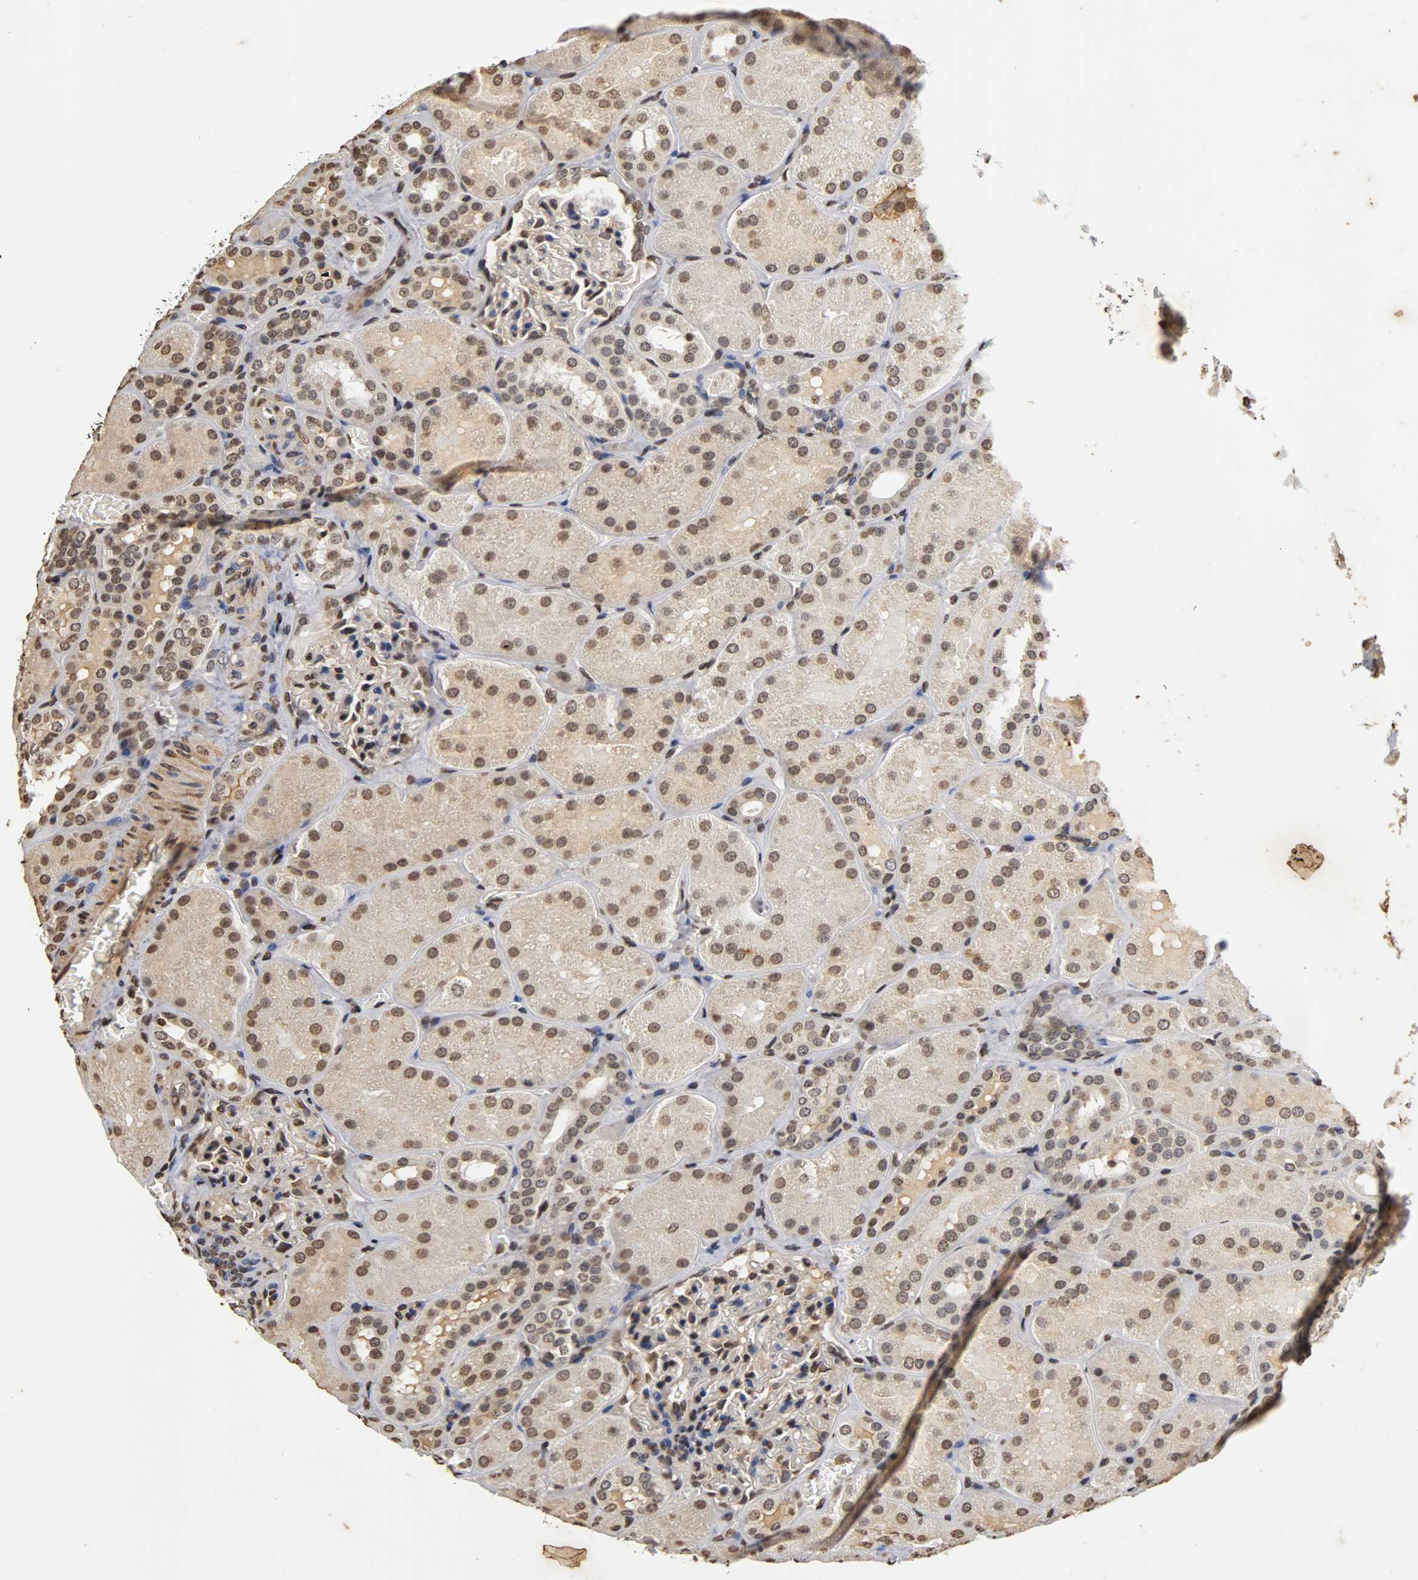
{"staining": {"intensity": "weak", "quantity": "<25%", "location": "nuclear"}, "tissue": "kidney", "cell_type": "Cells in glomeruli", "image_type": "normal", "snomed": [{"axis": "morphology", "description": "Normal tissue, NOS"}, {"axis": "topography", "description": "Kidney"}], "caption": "There is no significant positivity in cells in glomeruli of kidney.", "gene": "ERCC2", "patient": {"sex": "male", "age": 28}}